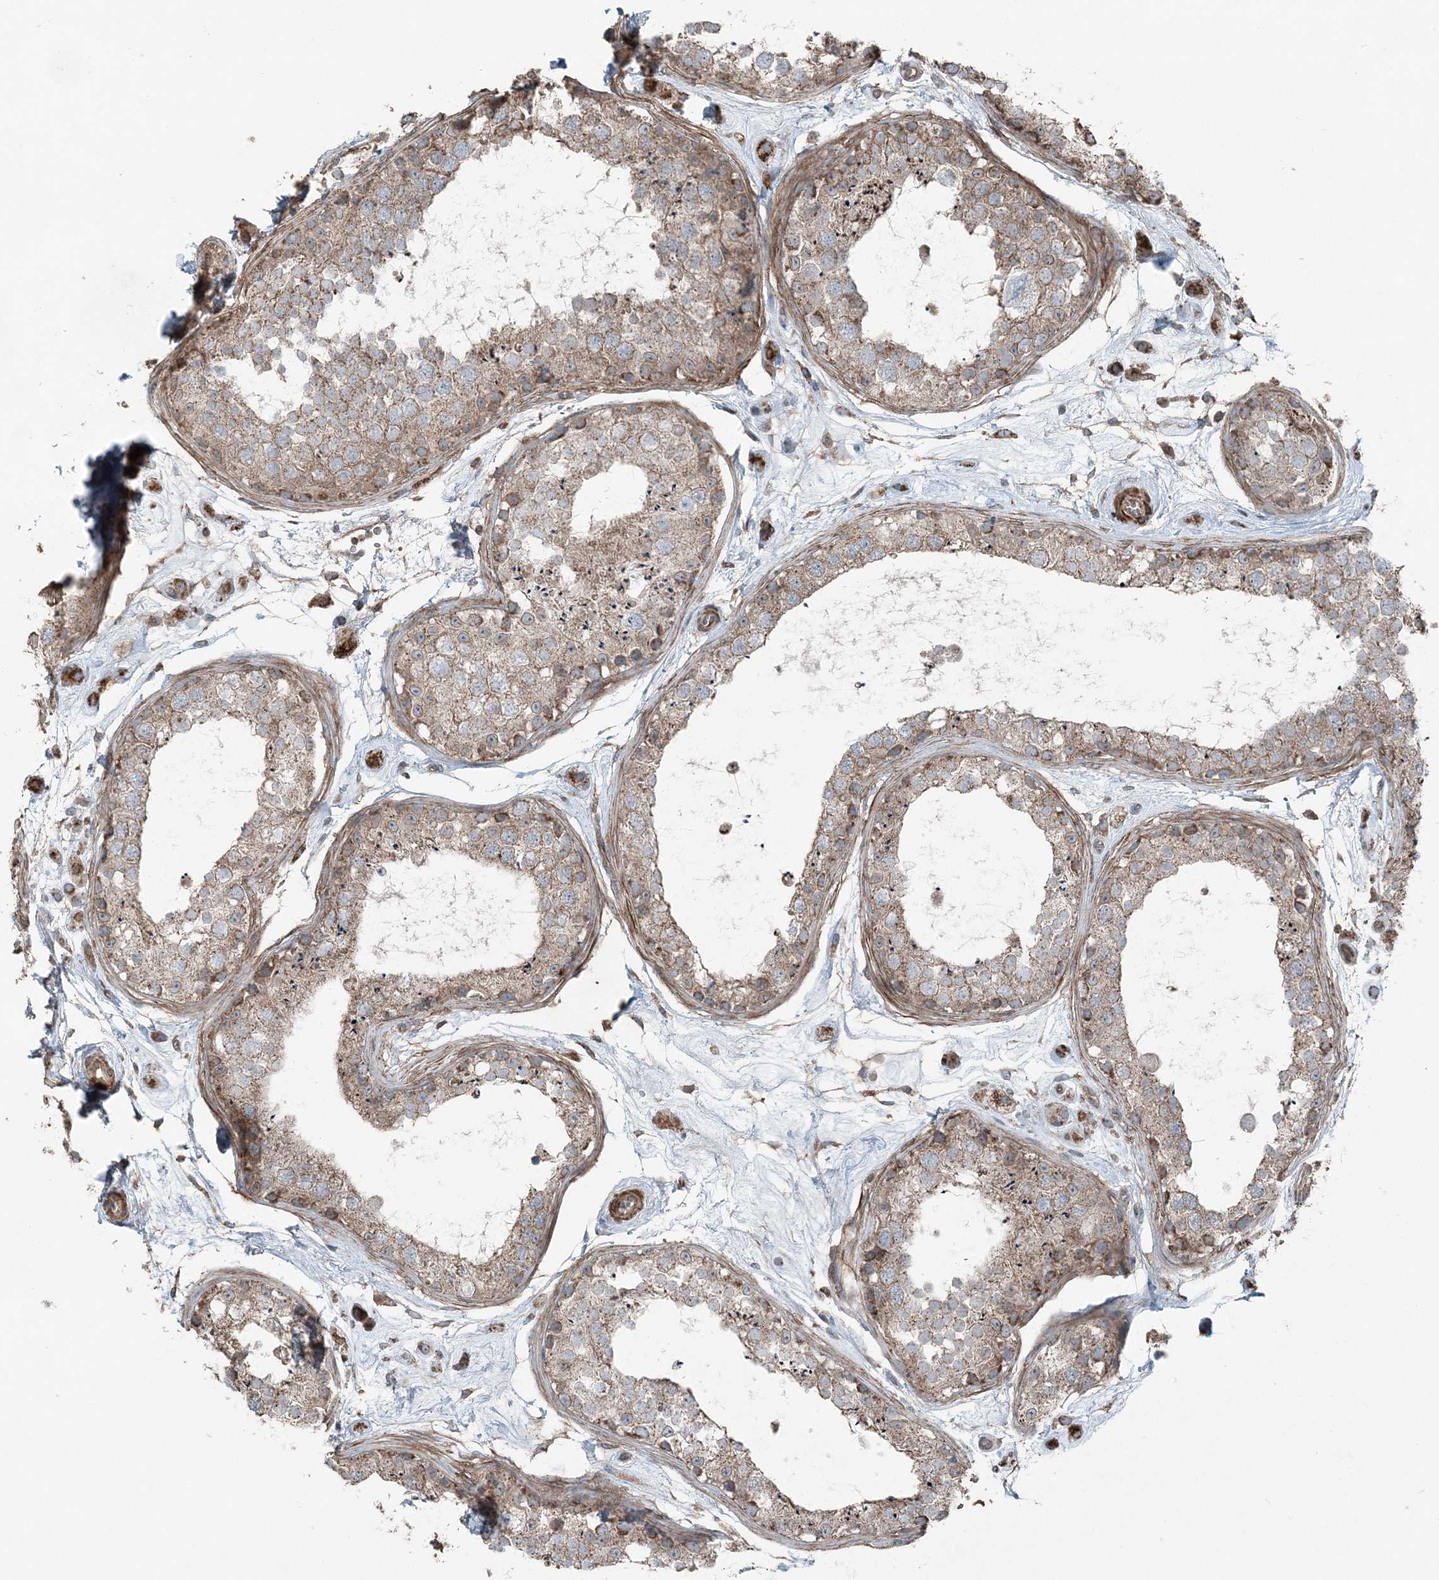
{"staining": {"intensity": "moderate", "quantity": "25%-75%", "location": "cytoplasmic/membranous"}, "tissue": "testis", "cell_type": "Cells in seminiferous ducts", "image_type": "normal", "snomed": [{"axis": "morphology", "description": "Normal tissue, NOS"}, {"axis": "topography", "description": "Testis"}], "caption": "Immunohistochemistry histopathology image of normal human testis stained for a protein (brown), which shows medium levels of moderate cytoplasmic/membranous staining in approximately 25%-75% of cells in seminiferous ducts.", "gene": "KY", "patient": {"sex": "male", "age": 25}}